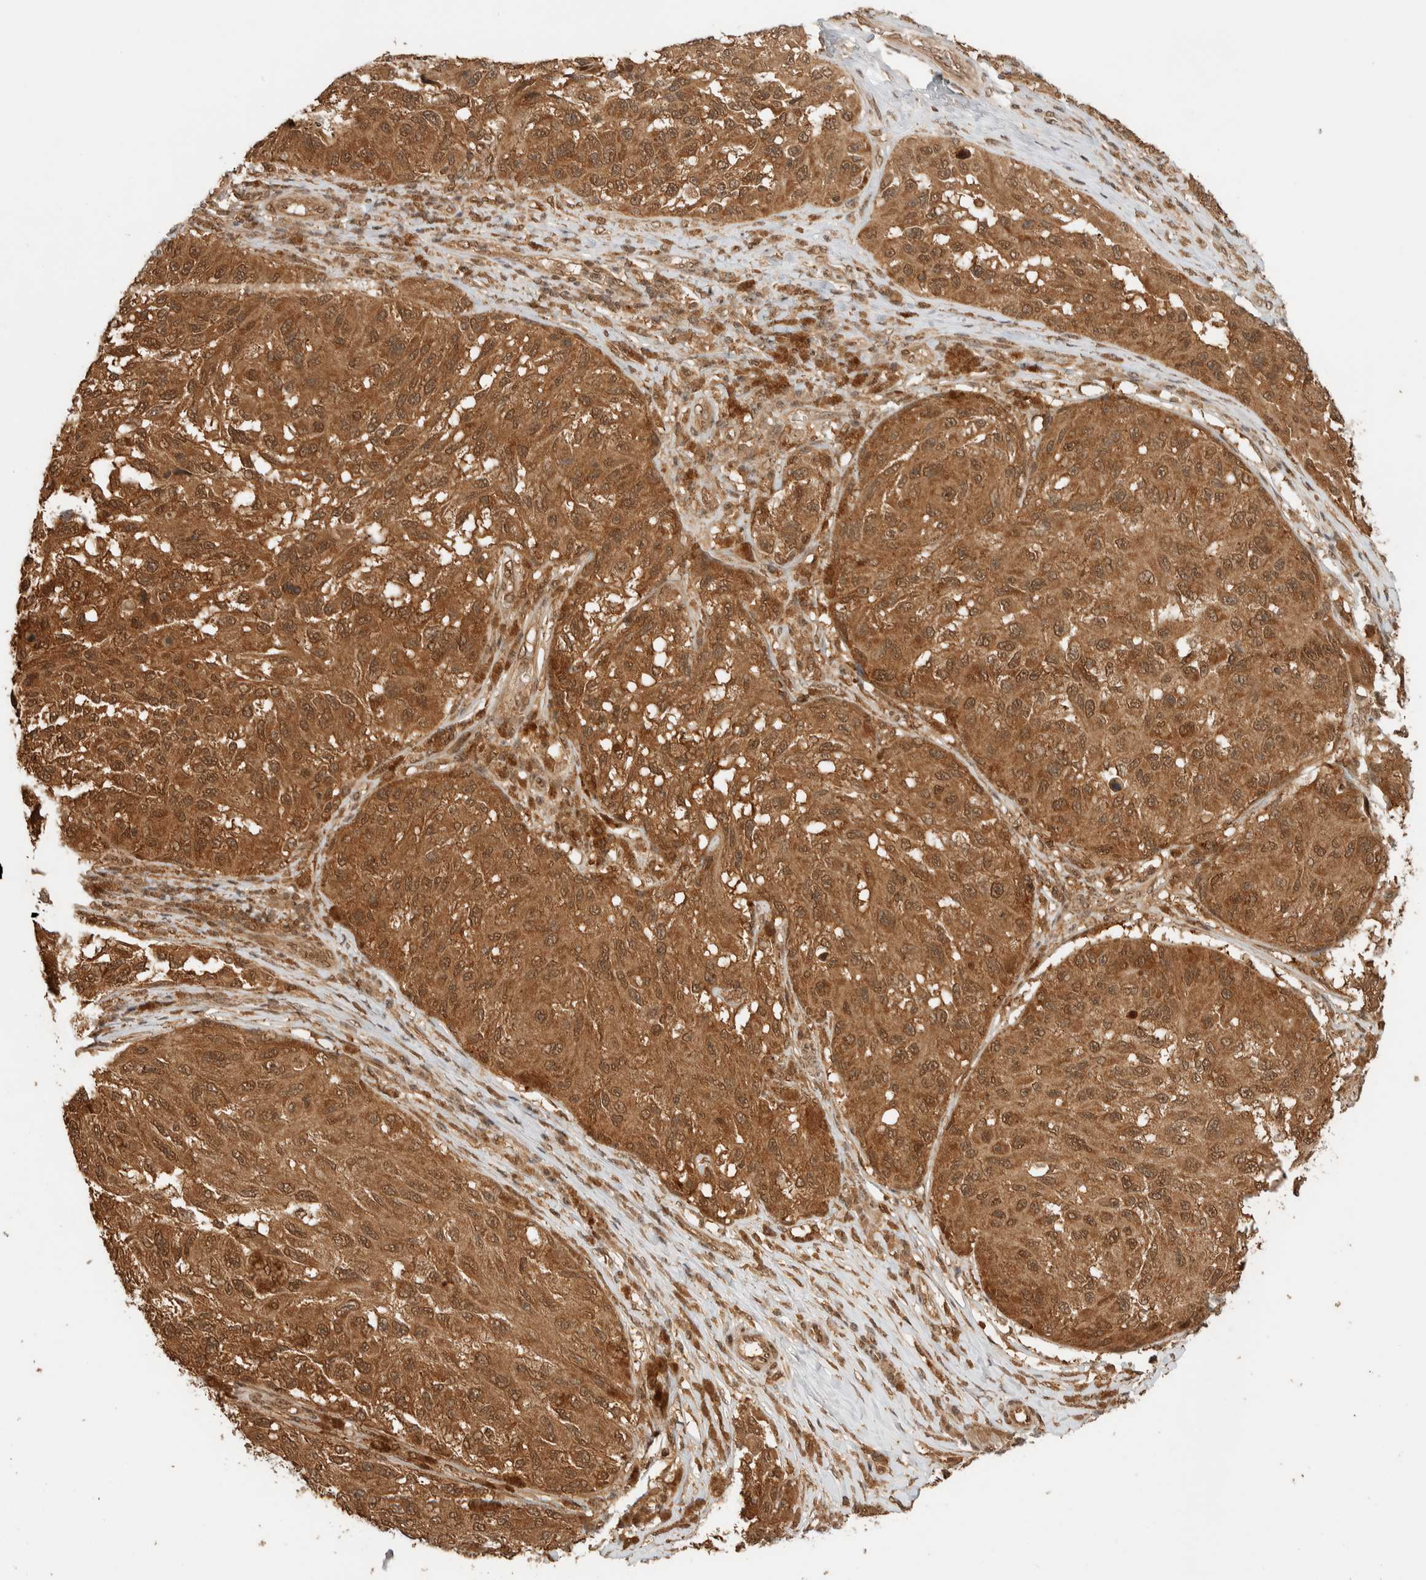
{"staining": {"intensity": "moderate", "quantity": ">75%", "location": "cytoplasmic/membranous,nuclear"}, "tissue": "melanoma", "cell_type": "Tumor cells", "image_type": "cancer", "snomed": [{"axis": "morphology", "description": "Malignant melanoma, NOS"}, {"axis": "topography", "description": "Skin"}], "caption": "There is medium levels of moderate cytoplasmic/membranous and nuclear expression in tumor cells of malignant melanoma, as demonstrated by immunohistochemical staining (brown color).", "gene": "ZBTB2", "patient": {"sex": "female", "age": 73}}